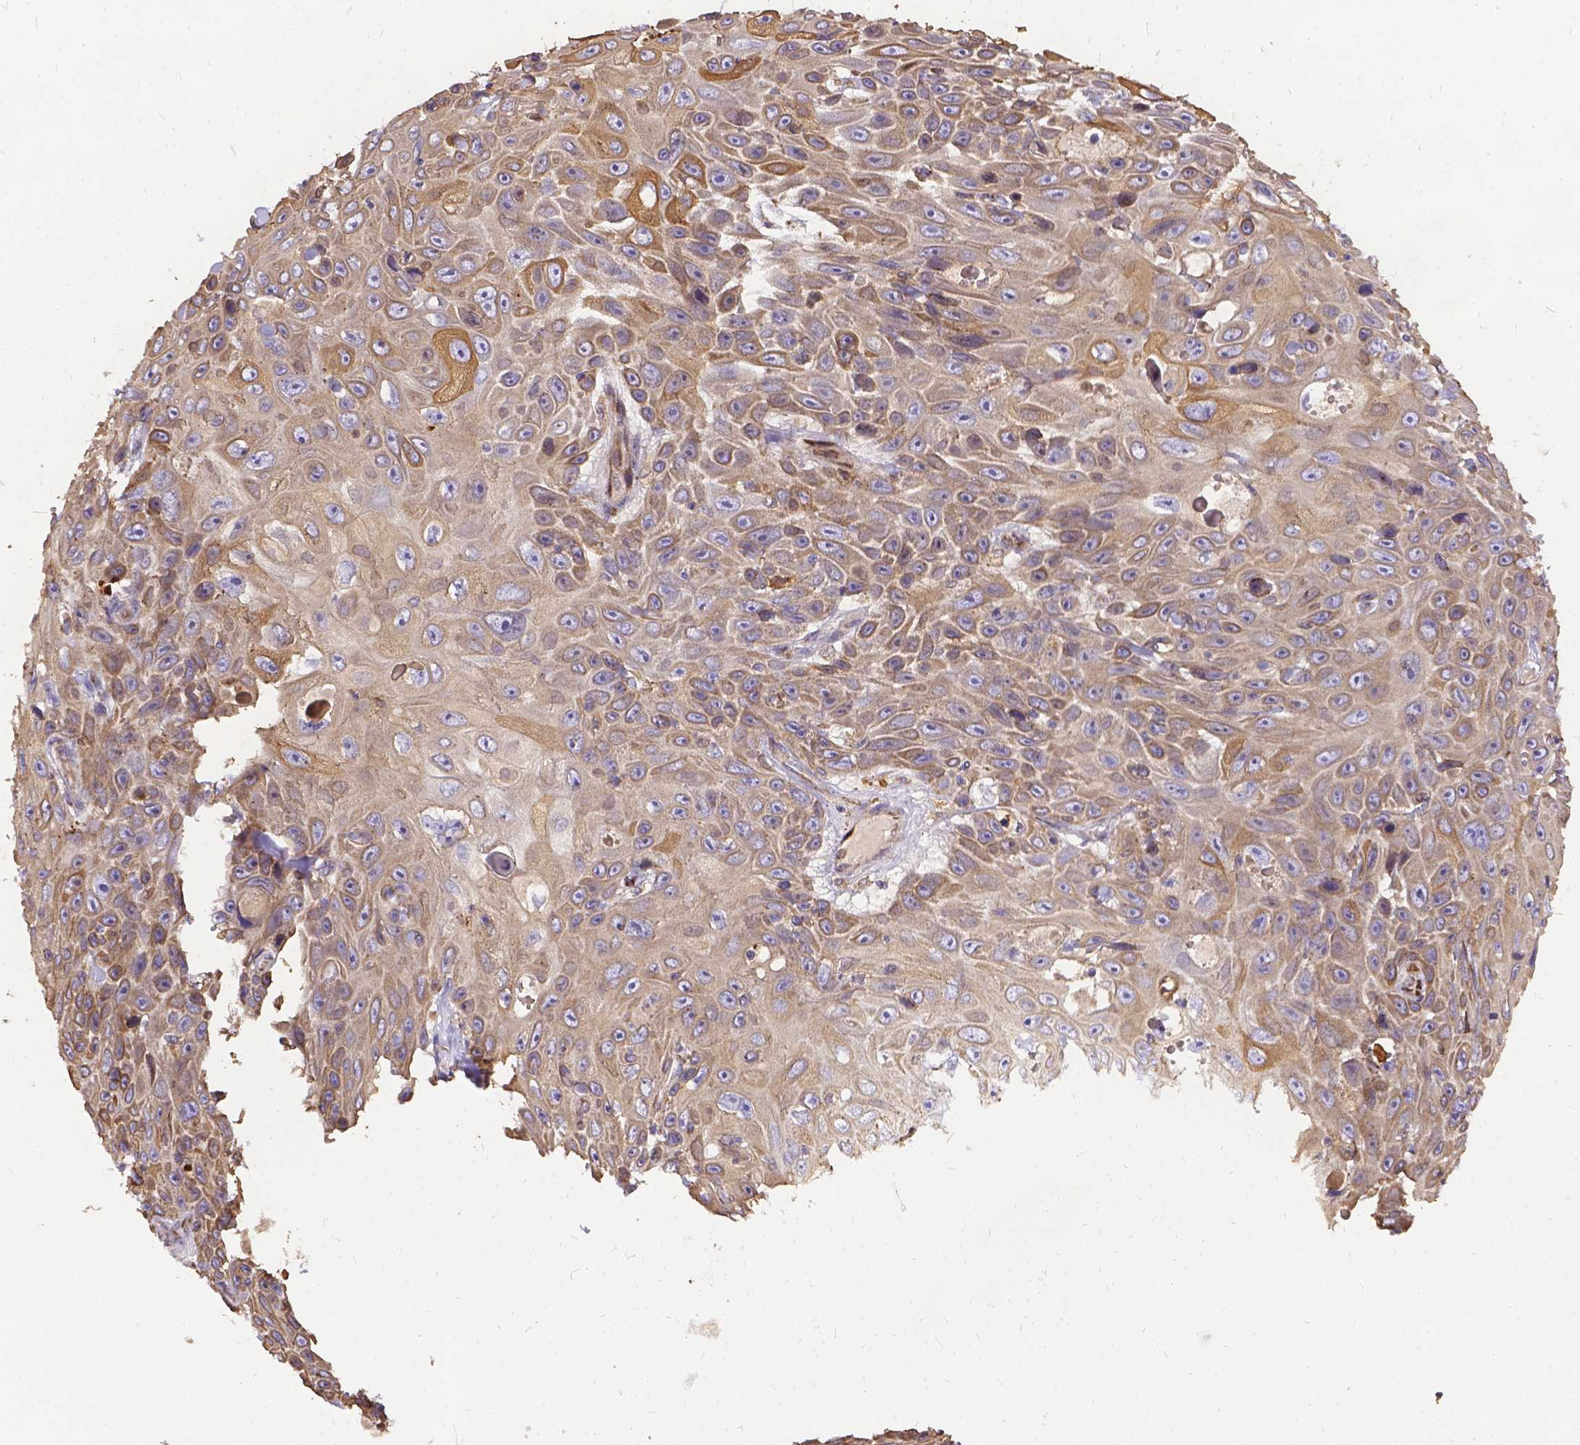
{"staining": {"intensity": "weak", "quantity": ">75%", "location": "cytoplasmic/membranous"}, "tissue": "skin cancer", "cell_type": "Tumor cells", "image_type": "cancer", "snomed": [{"axis": "morphology", "description": "Squamous cell carcinoma, NOS"}, {"axis": "topography", "description": "Skin"}], "caption": "Weak cytoplasmic/membranous staining is identified in about >75% of tumor cells in skin cancer.", "gene": "DENND6A", "patient": {"sex": "male", "age": 82}}